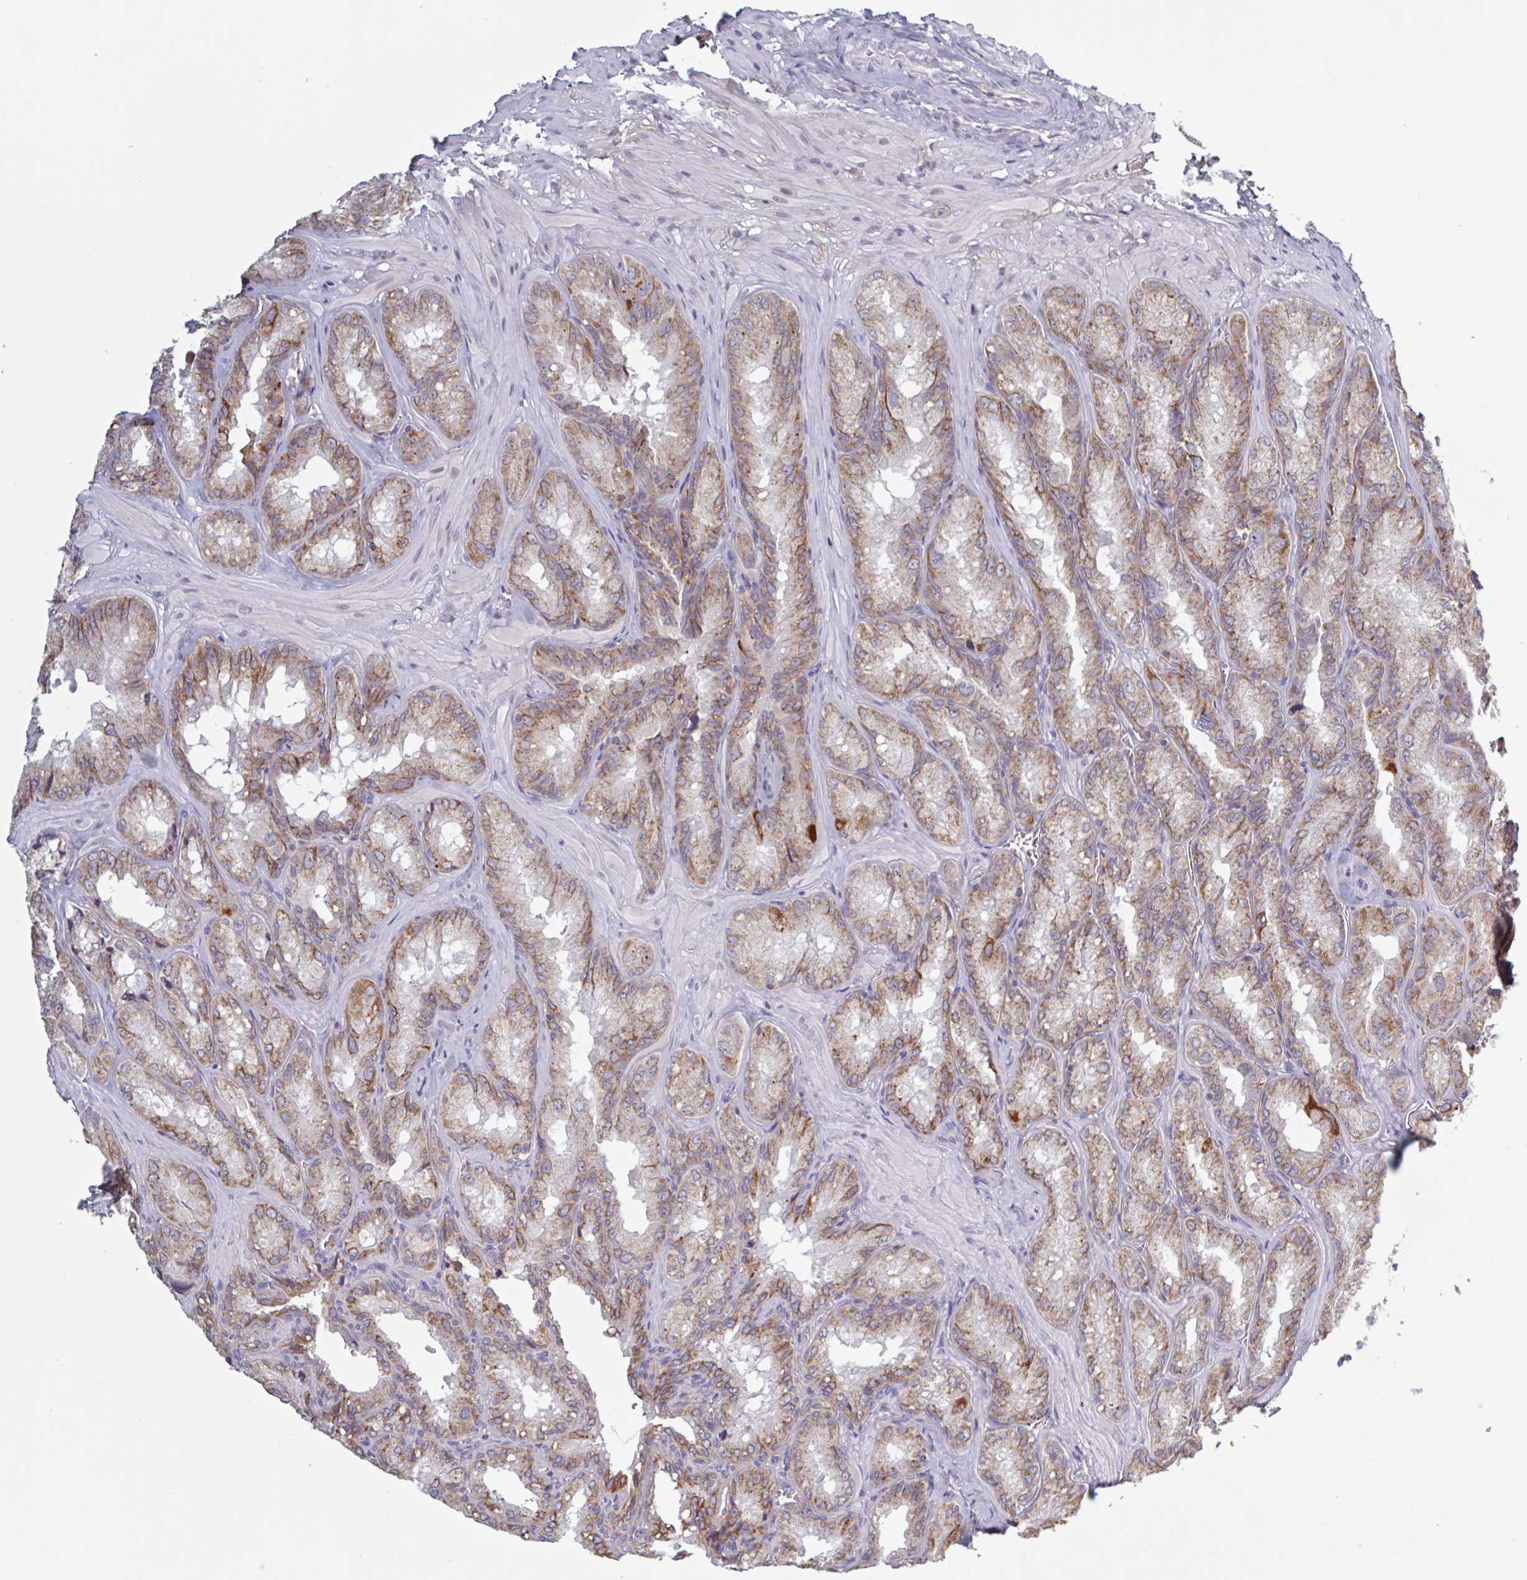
{"staining": {"intensity": "moderate", "quantity": ">75%", "location": "cytoplasmic/membranous"}, "tissue": "seminal vesicle", "cell_type": "Glandular cells", "image_type": "normal", "snomed": [{"axis": "morphology", "description": "Normal tissue, NOS"}, {"axis": "topography", "description": "Seminal veicle"}], "caption": "Immunohistochemistry micrograph of normal seminal vesicle stained for a protein (brown), which exhibits medium levels of moderate cytoplasmic/membranous positivity in approximately >75% of glandular cells.", "gene": "SURF1", "patient": {"sex": "male", "age": 47}}